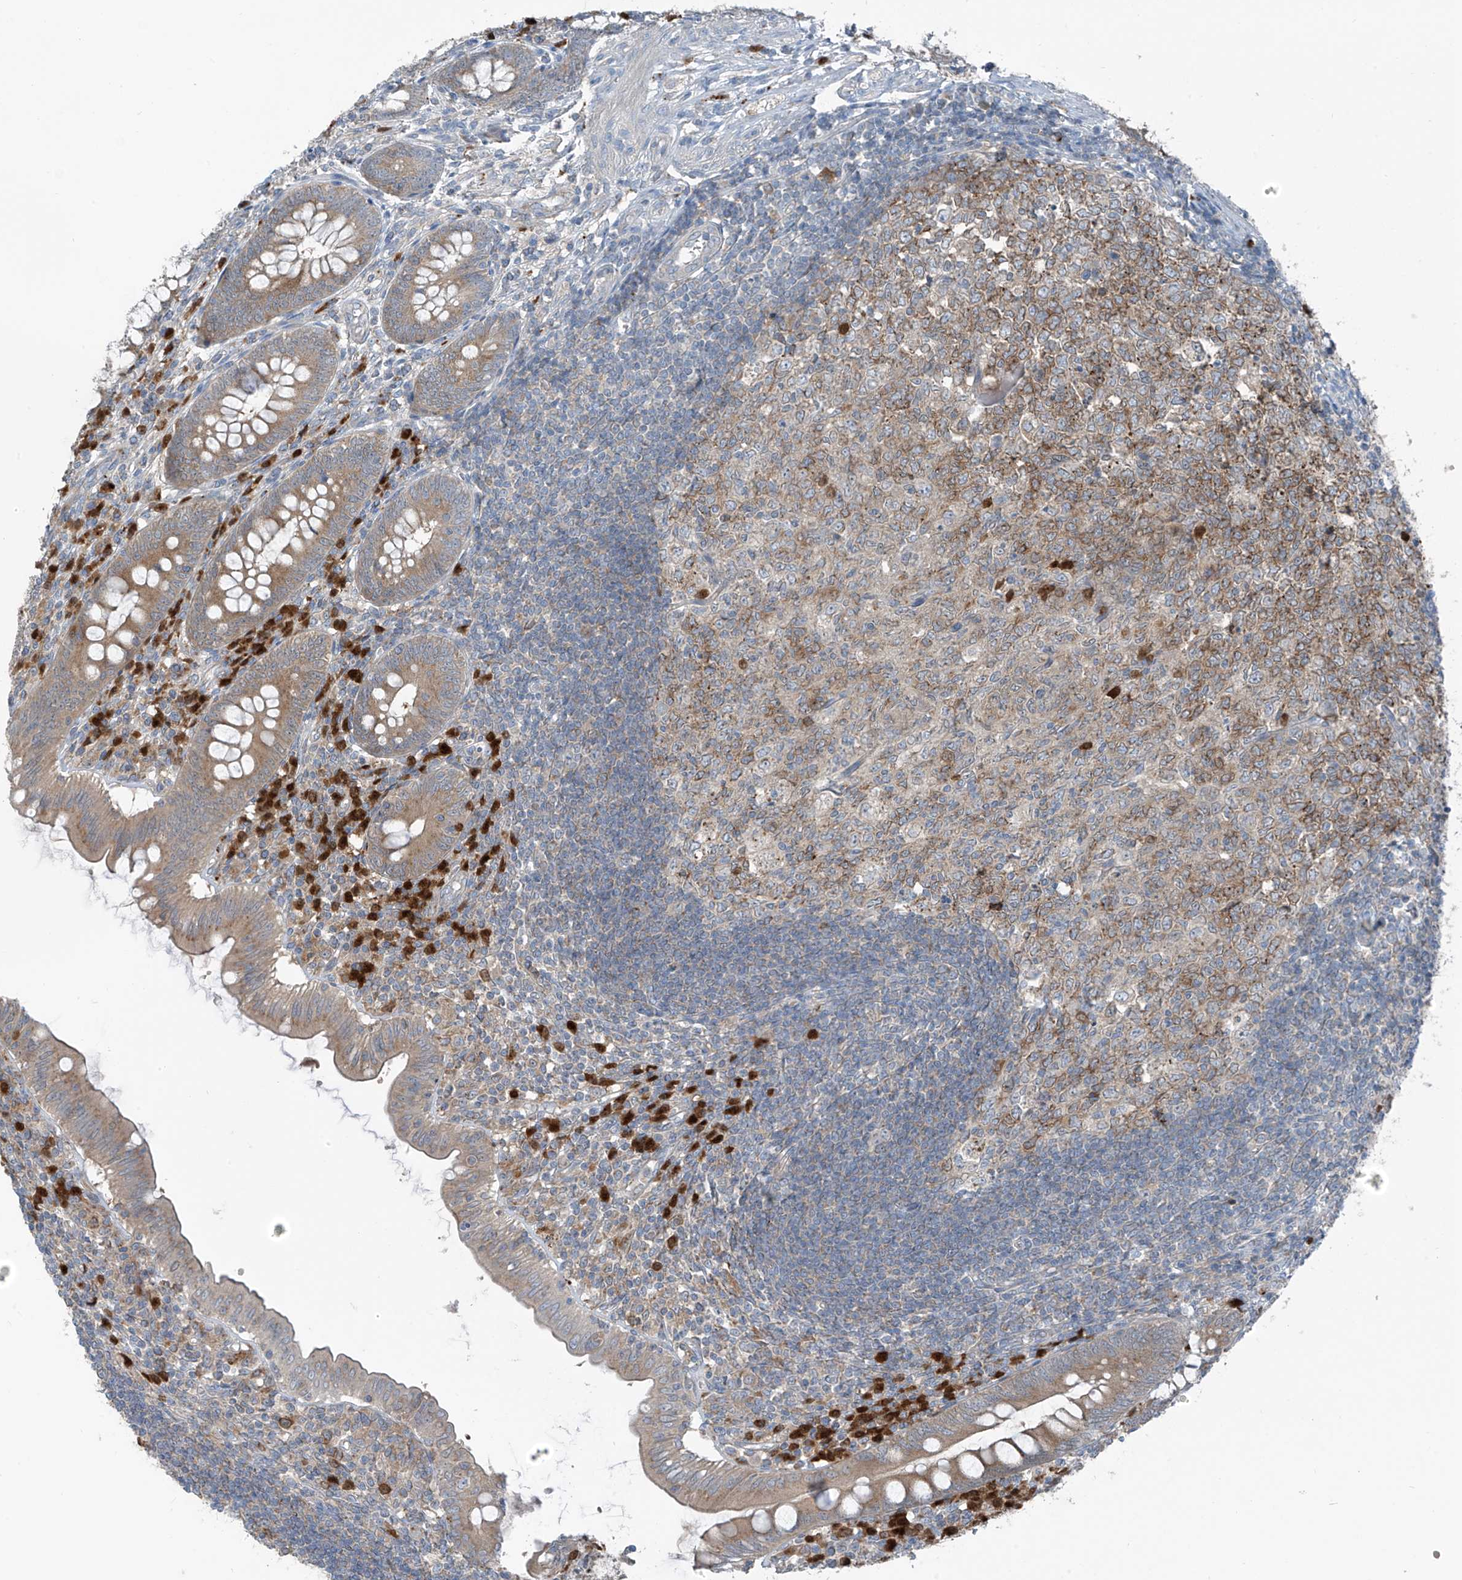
{"staining": {"intensity": "moderate", "quantity": ">75%", "location": "cytoplasmic/membranous"}, "tissue": "appendix", "cell_type": "Glandular cells", "image_type": "normal", "snomed": [{"axis": "morphology", "description": "Normal tissue, NOS"}, {"axis": "topography", "description": "Appendix"}], "caption": "About >75% of glandular cells in benign human appendix demonstrate moderate cytoplasmic/membranous protein positivity as visualized by brown immunohistochemical staining.", "gene": "SLC12A6", "patient": {"sex": "male", "age": 14}}